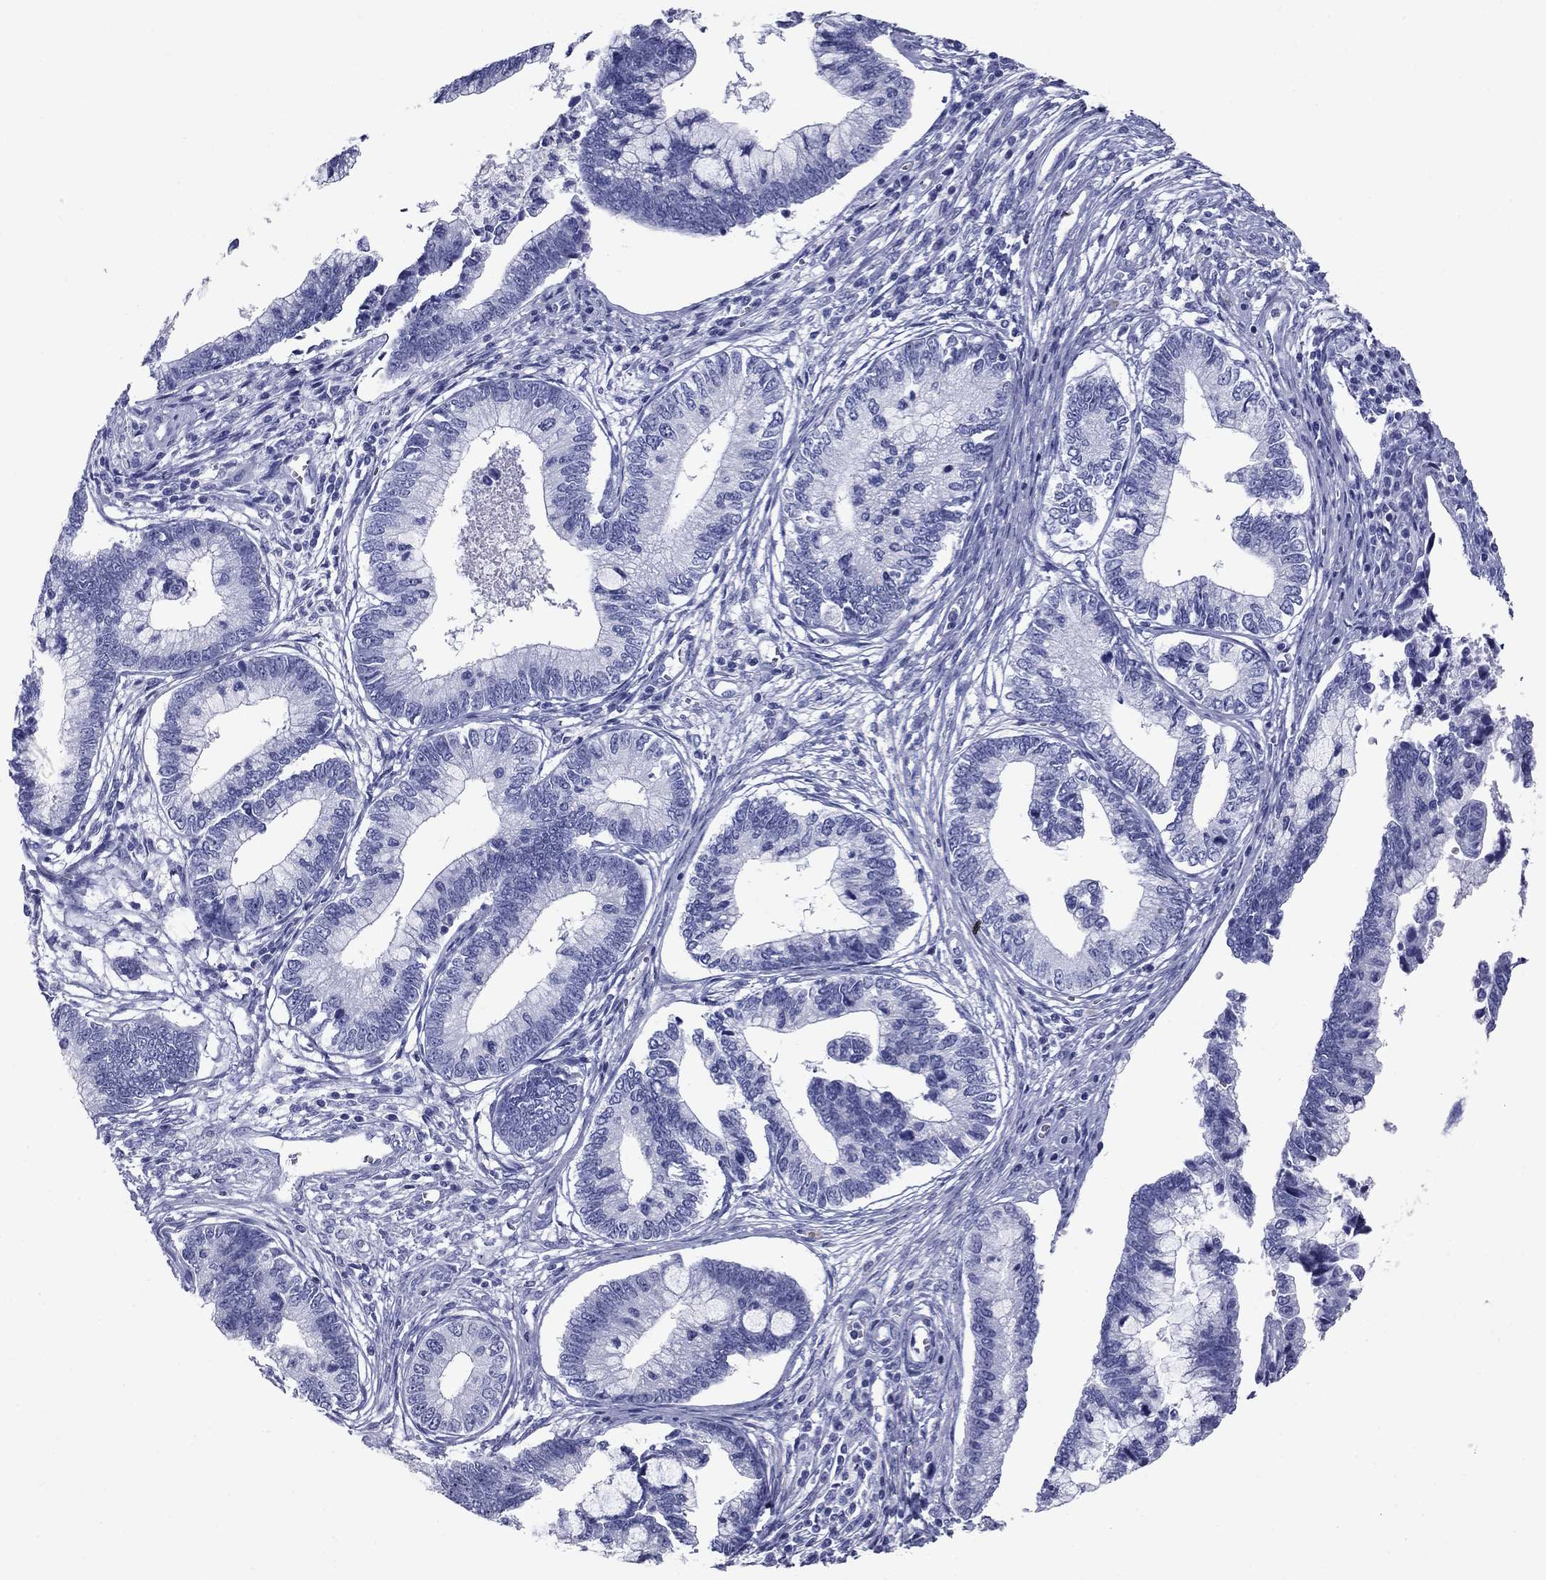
{"staining": {"intensity": "negative", "quantity": "none", "location": "none"}, "tissue": "cervical cancer", "cell_type": "Tumor cells", "image_type": "cancer", "snomed": [{"axis": "morphology", "description": "Adenocarcinoma, NOS"}, {"axis": "topography", "description": "Cervix"}], "caption": "This photomicrograph is of adenocarcinoma (cervical) stained with immunohistochemistry (IHC) to label a protein in brown with the nuclei are counter-stained blue. There is no expression in tumor cells.", "gene": "NPPA", "patient": {"sex": "female", "age": 44}}